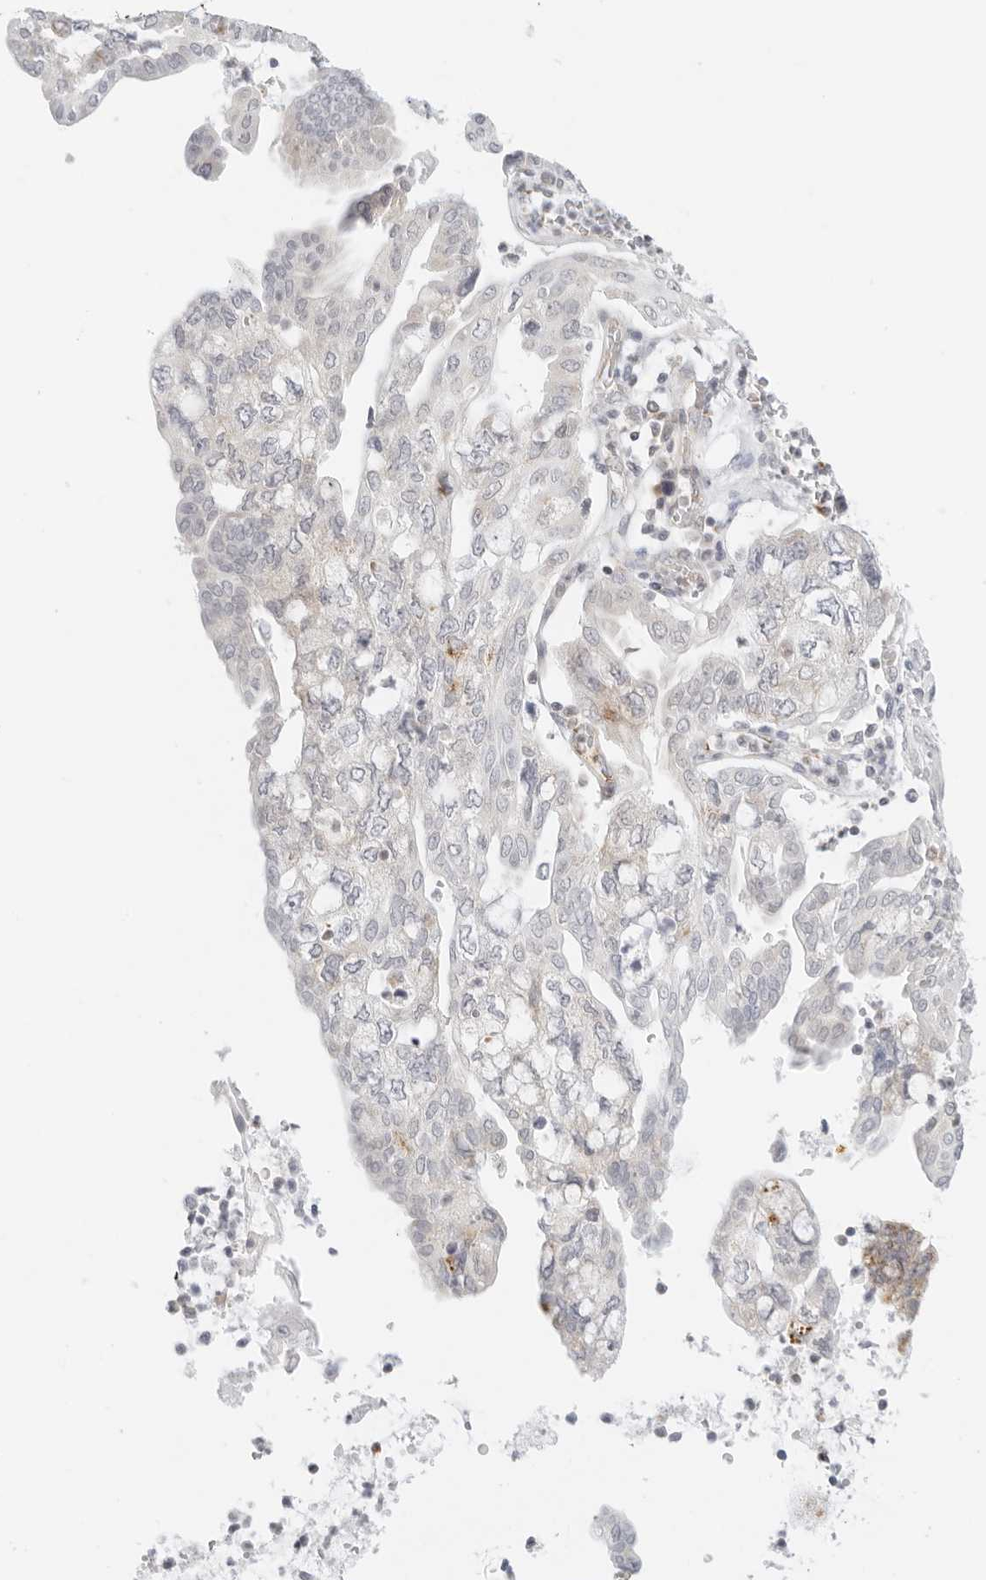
{"staining": {"intensity": "weak", "quantity": "<25%", "location": "cytoplasmic/membranous"}, "tissue": "pancreatic cancer", "cell_type": "Tumor cells", "image_type": "cancer", "snomed": [{"axis": "morphology", "description": "Adenocarcinoma, NOS"}, {"axis": "topography", "description": "Pancreas"}], "caption": "Tumor cells show no significant expression in pancreatic cancer (adenocarcinoma). (DAB immunohistochemistry (IHC), high magnification).", "gene": "RC3H1", "patient": {"sex": "female", "age": 73}}